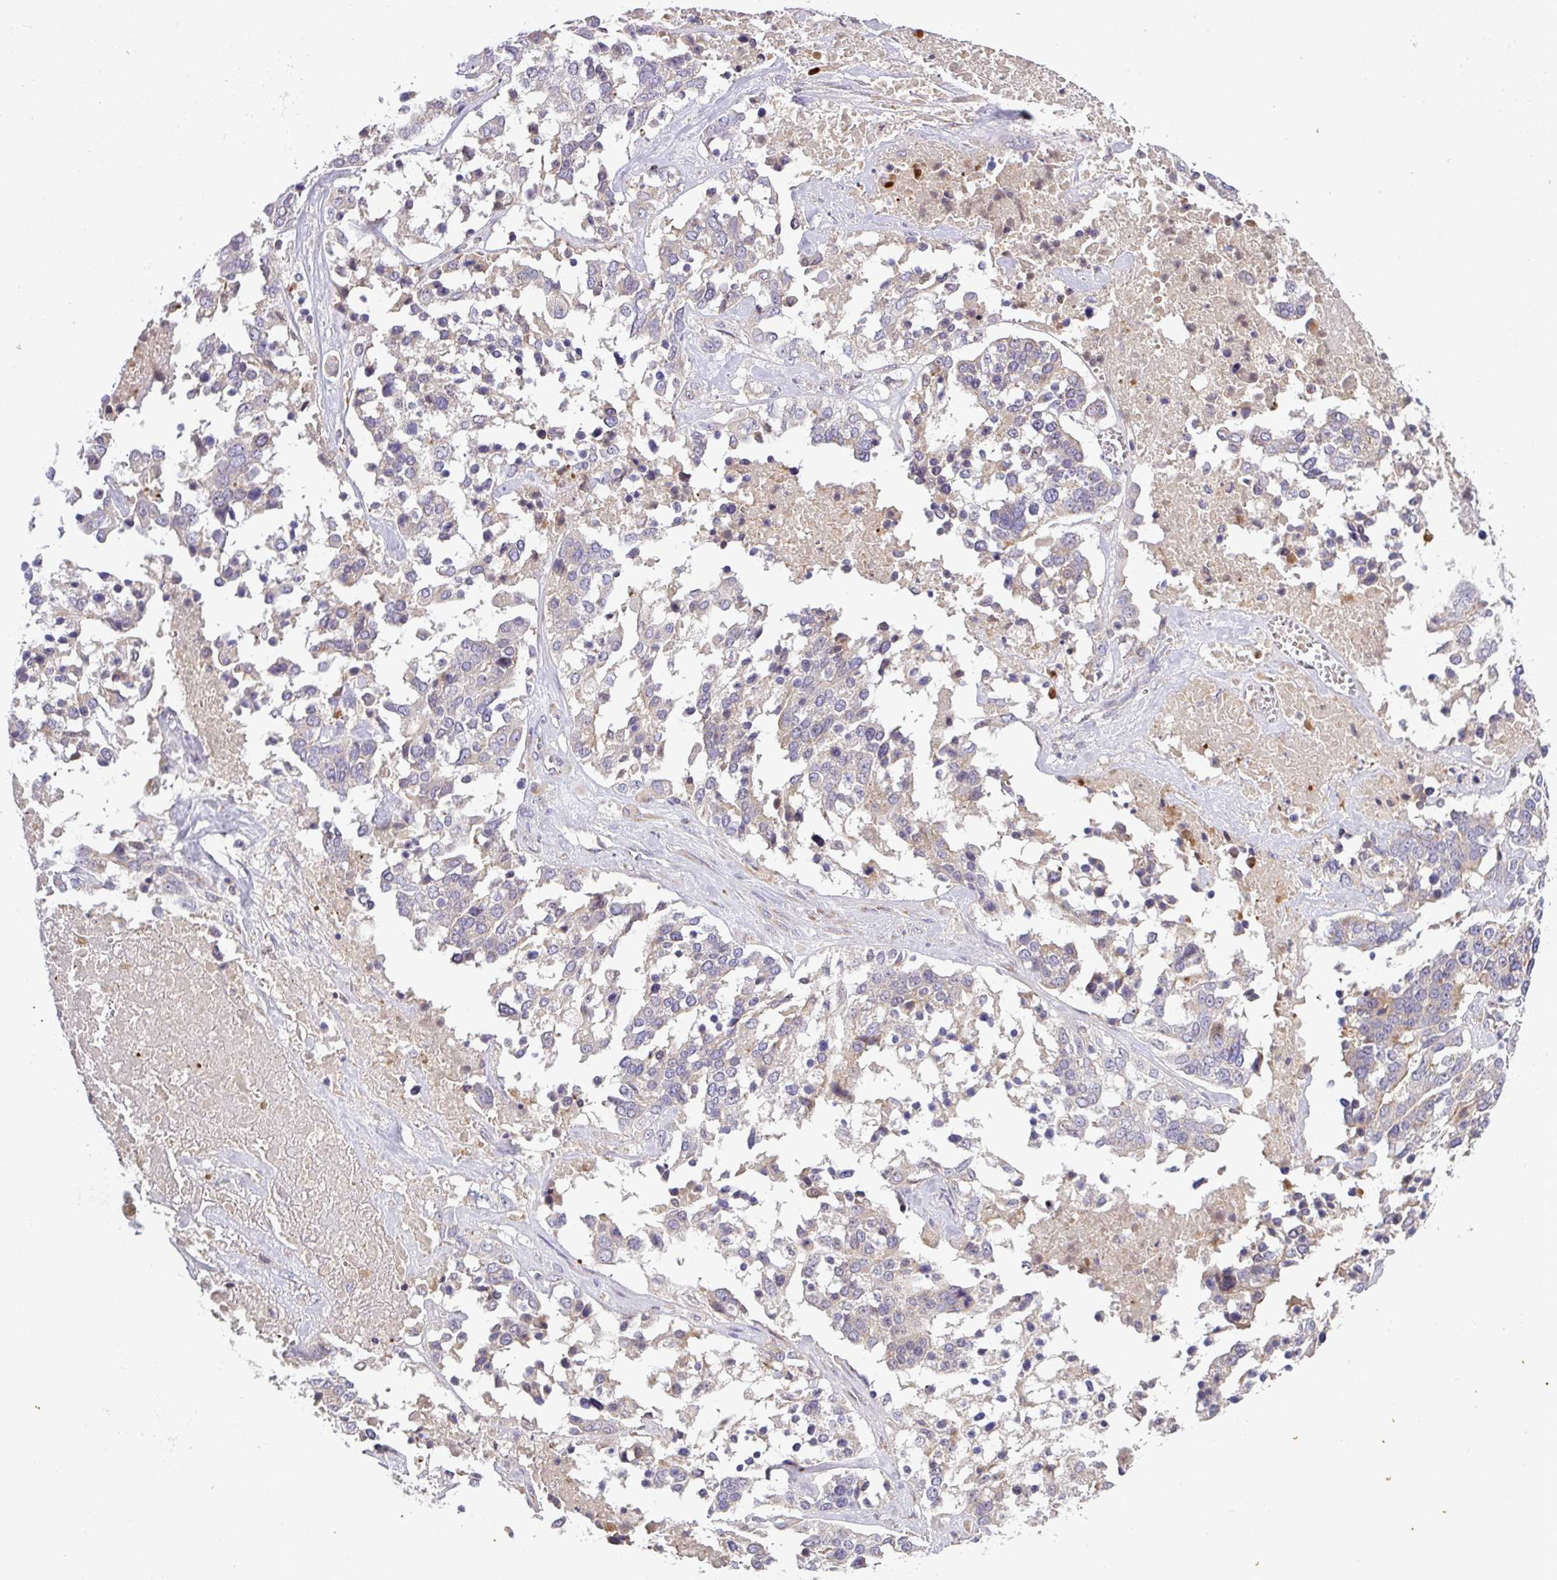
{"staining": {"intensity": "weak", "quantity": "<25%", "location": "cytoplasmic/membranous"}, "tissue": "ovarian cancer", "cell_type": "Tumor cells", "image_type": "cancer", "snomed": [{"axis": "morphology", "description": "Cystadenocarcinoma, serous, NOS"}, {"axis": "topography", "description": "Ovary"}], "caption": "Human ovarian serous cystadenocarcinoma stained for a protein using immunohistochemistry reveals no positivity in tumor cells.", "gene": "VTI1A", "patient": {"sex": "female", "age": 44}}